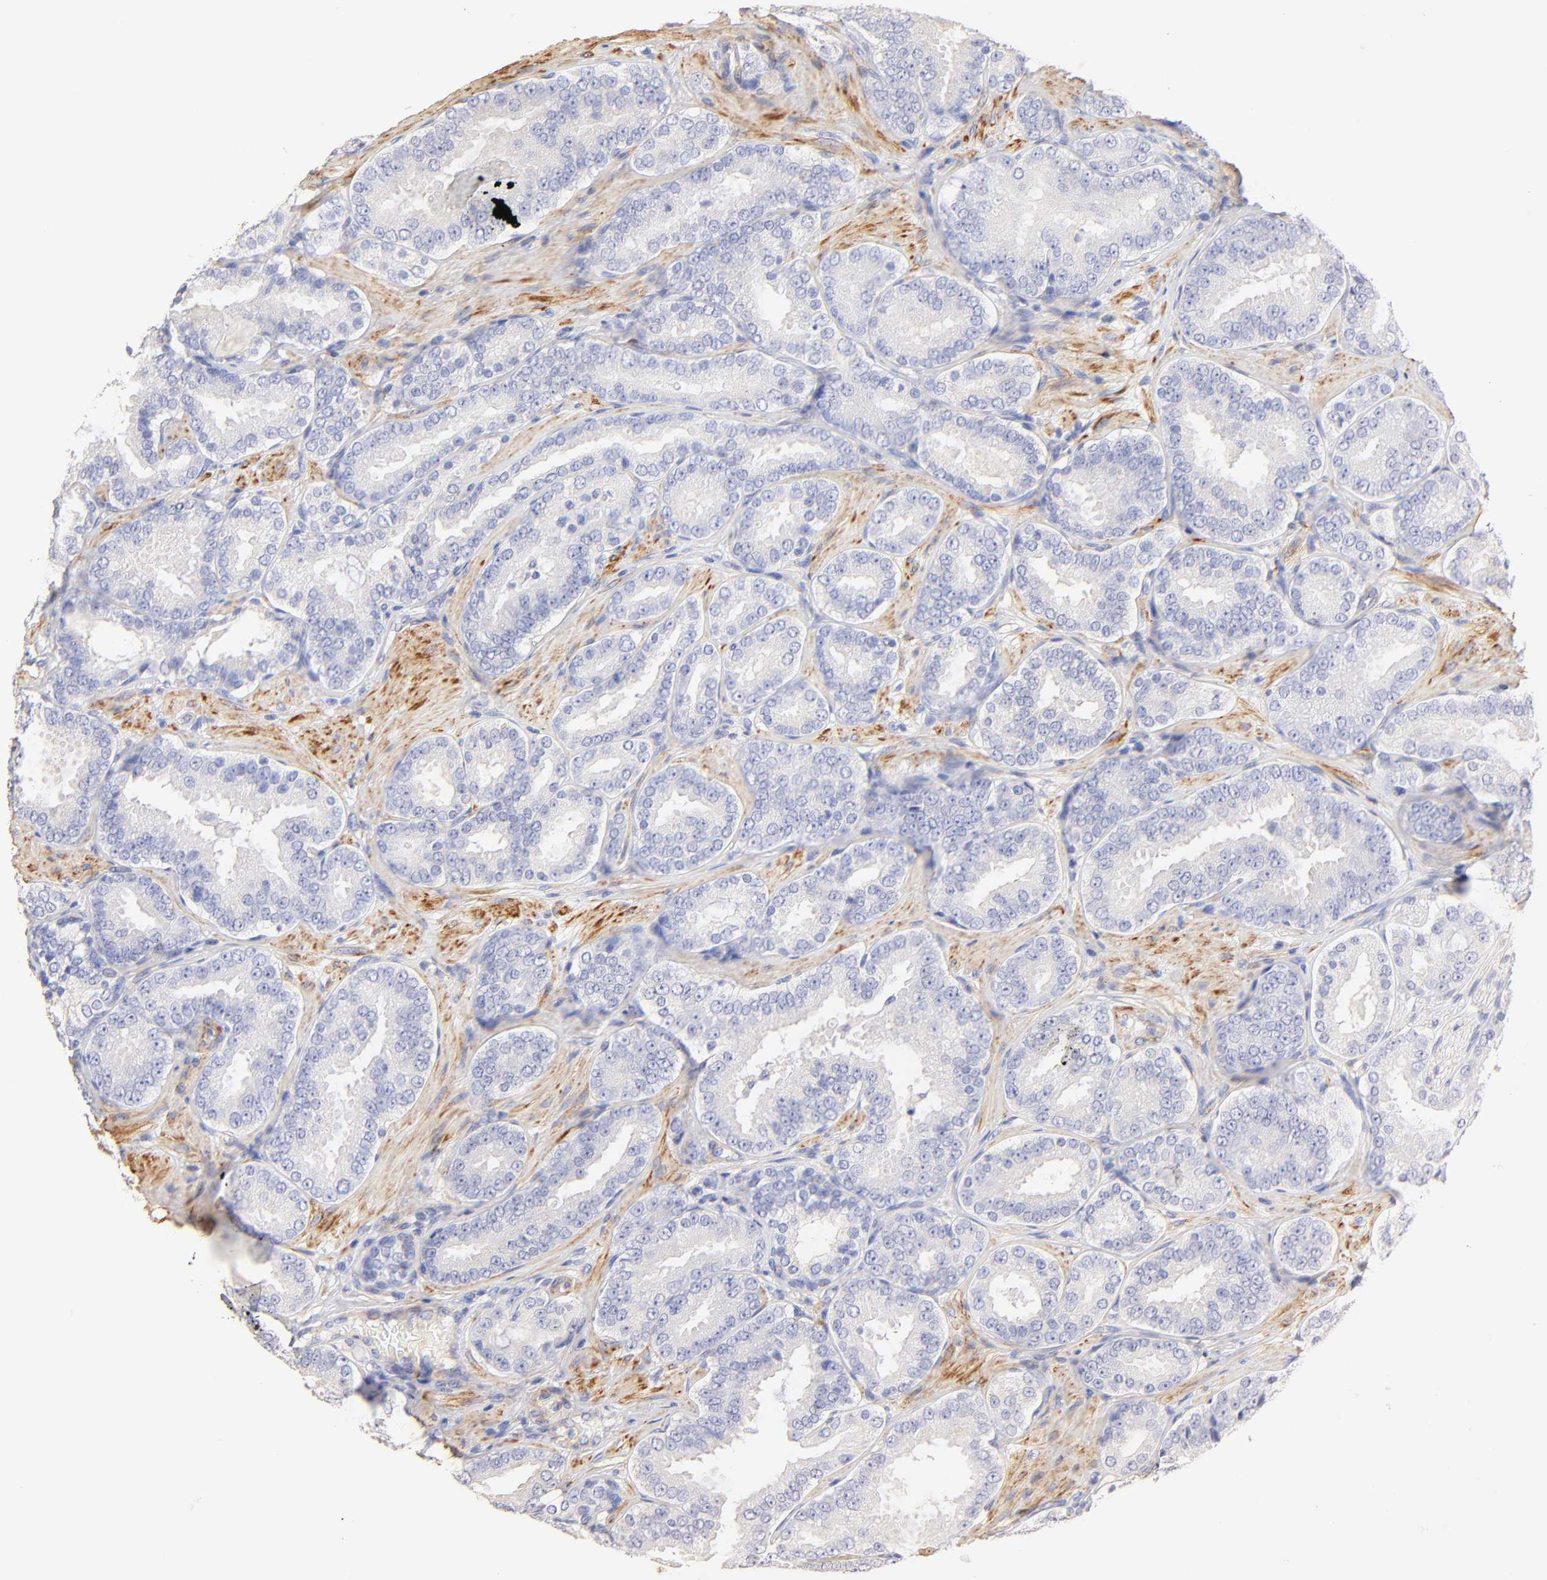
{"staining": {"intensity": "negative", "quantity": "none", "location": "none"}, "tissue": "prostate cancer", "cell_type": "Tumor cells", "image_type": "cancer", "snomed": [{"axis": "morphology", "description": "Adenocarcinoma, Low grade"}, {"axis": "topography", "description": "Prostate"}], "caption": "The immunohistochemistry micrograph has no significant expression in tumor cells of low-grade adenocarcinoma (prostate) tissue.", "gene": "ACTRT1", "patient": {"sex": "male", "age": 59}}